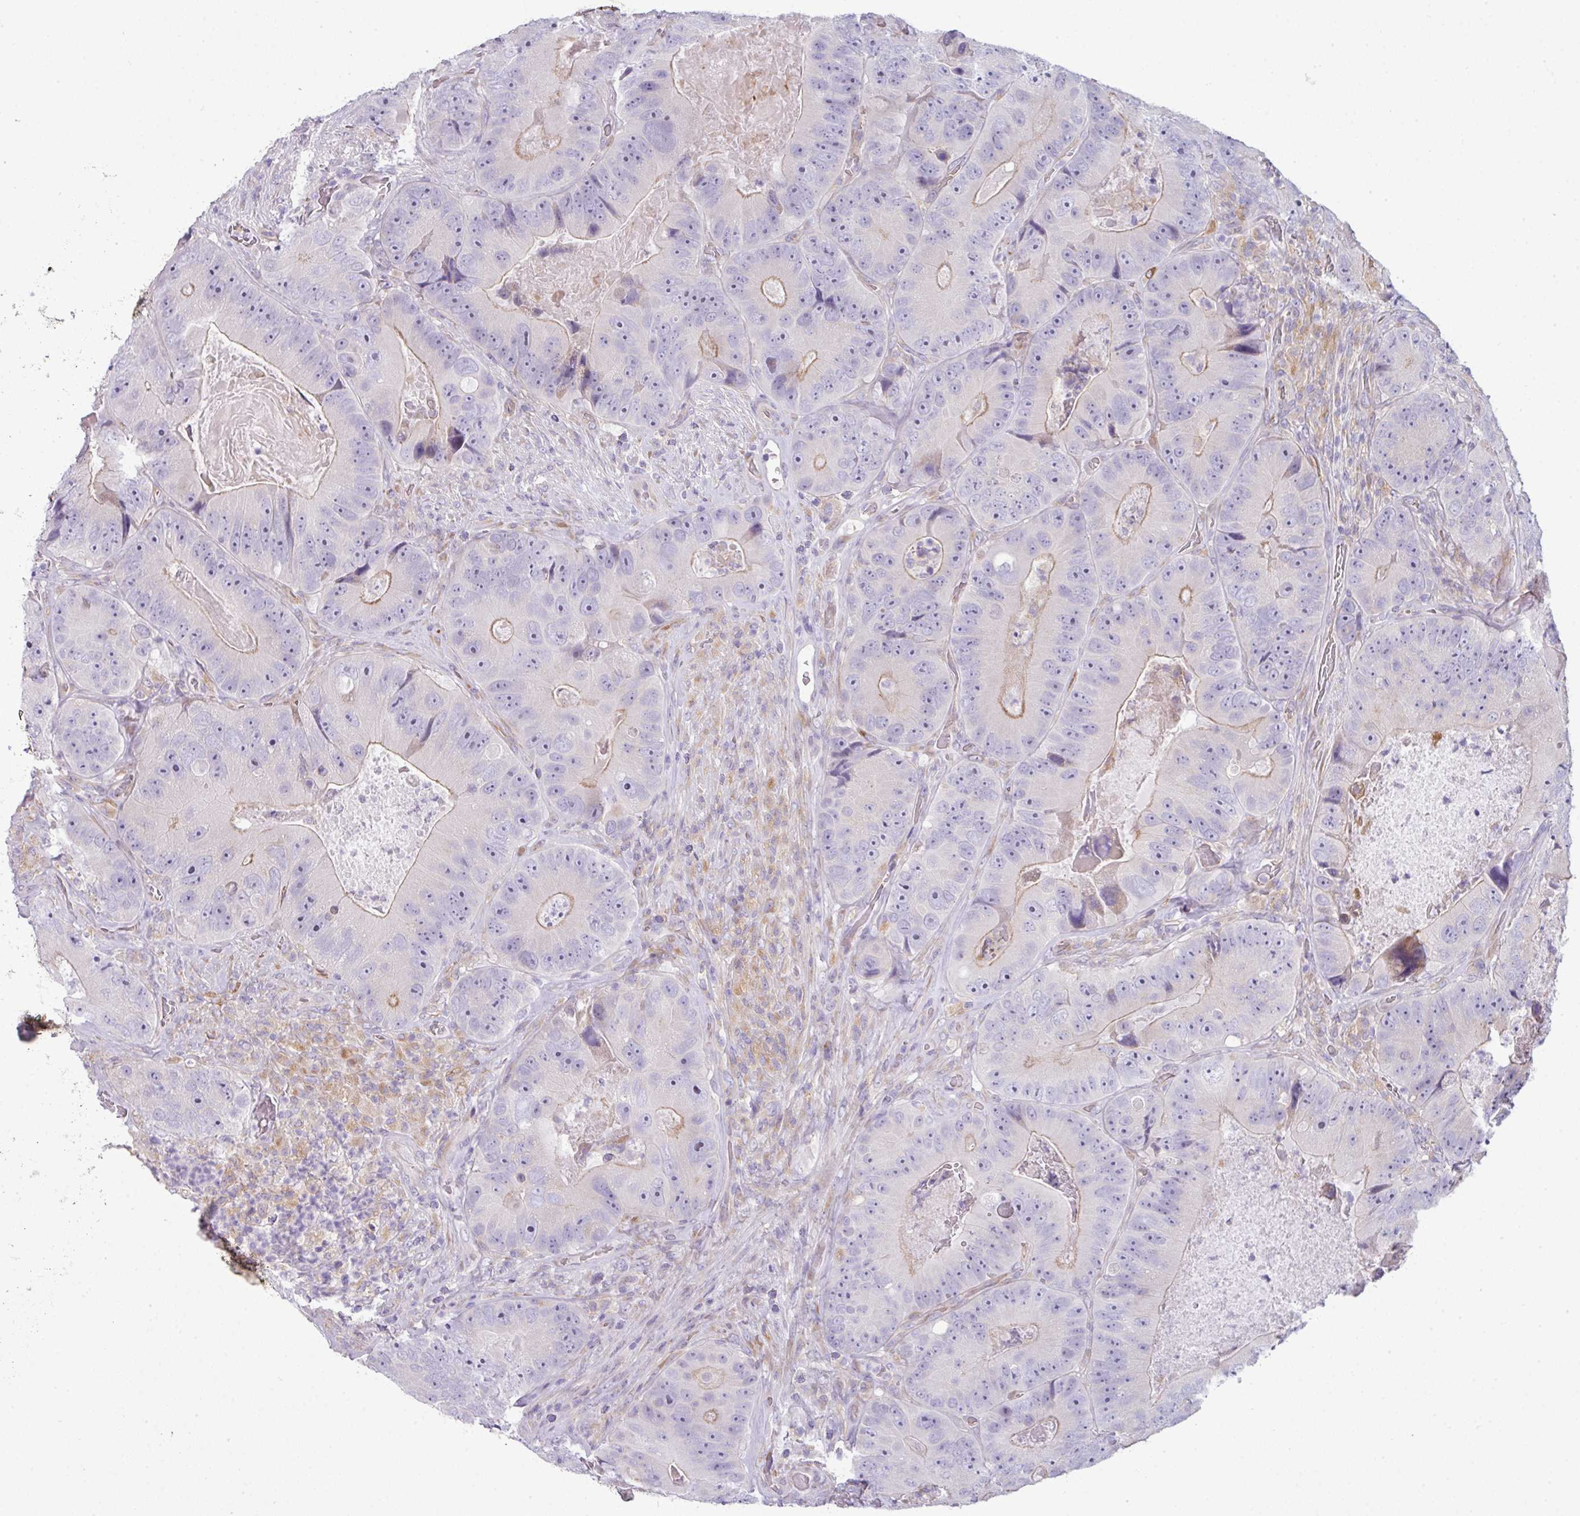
{"staining": {"intensity": "weak", "quantity": "<25%", "location": "cytoplasmic/membranous"}, "tissue": "colorectal cancer", "cell_type": "Tumor cells", "image_type": "cancer", "snomed": [{"axis": "morphology", "description": "Adenocarcinoma, NOS"}, {"axis": "topography", "description": "Colon"}], "caption": "Colorectal cancer was stained to show a protein in brown. There is no significant expression in tumor cells.", "gene": "ABCC5", "patient": {"sex": "female", "age": 86}}